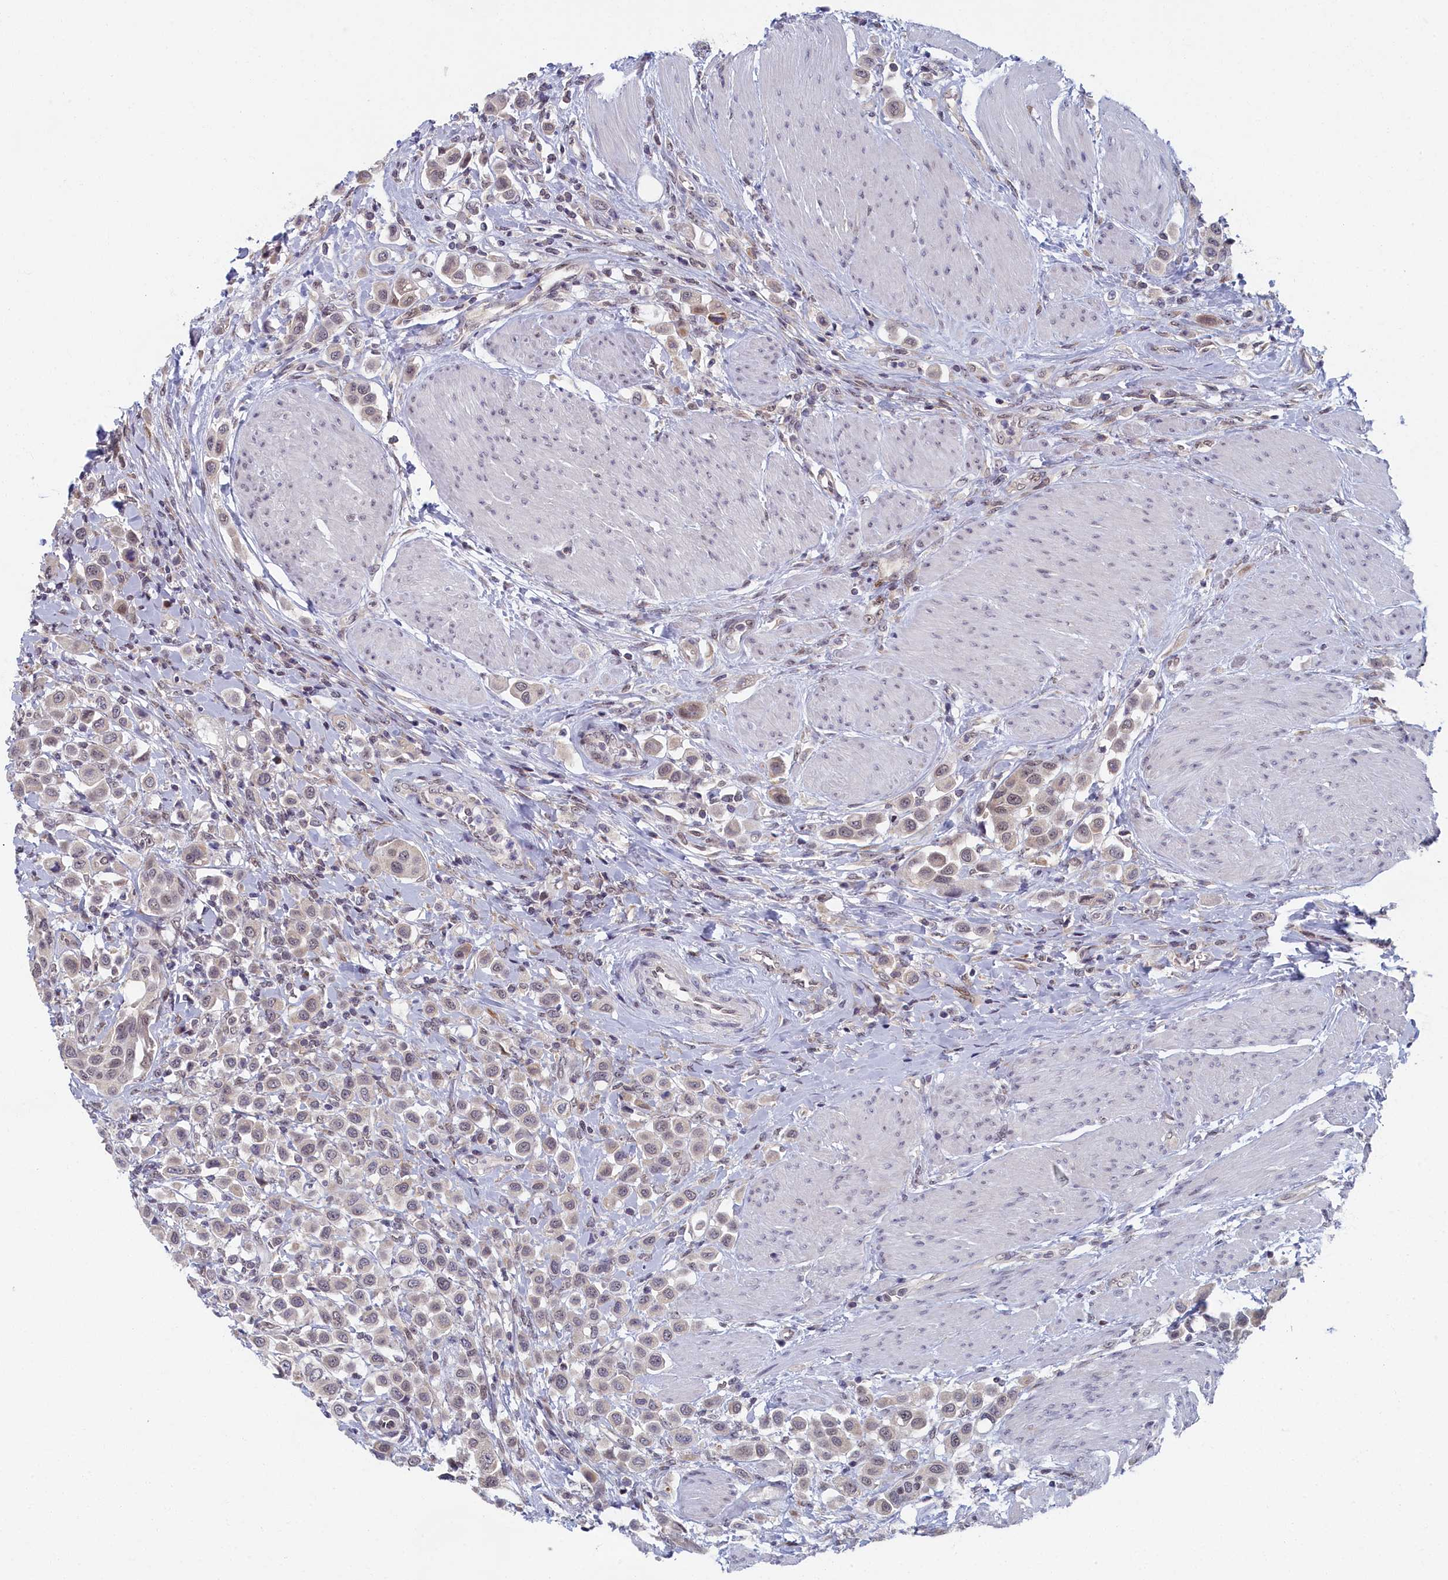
{"staining": {"intensity": "negative", "quantity": "none", "location": "none"}, "tissue": "urothelial cancer", "cell_type": "Tumor cells", "image_type": "cancer", "snomed": [{"axis": "morphology", "description": "Urothelial carcinoma, High grade"}, {"axis": "topography", "description": "Urinary bladder"}], "caption": "Human urothelial cancer stained for a protein using immunohistochemistry (IHC) demonstrates no expression in tumor cells.", "gene": "DNAJC17", "patient": {"sex": "male", "age": 50}}